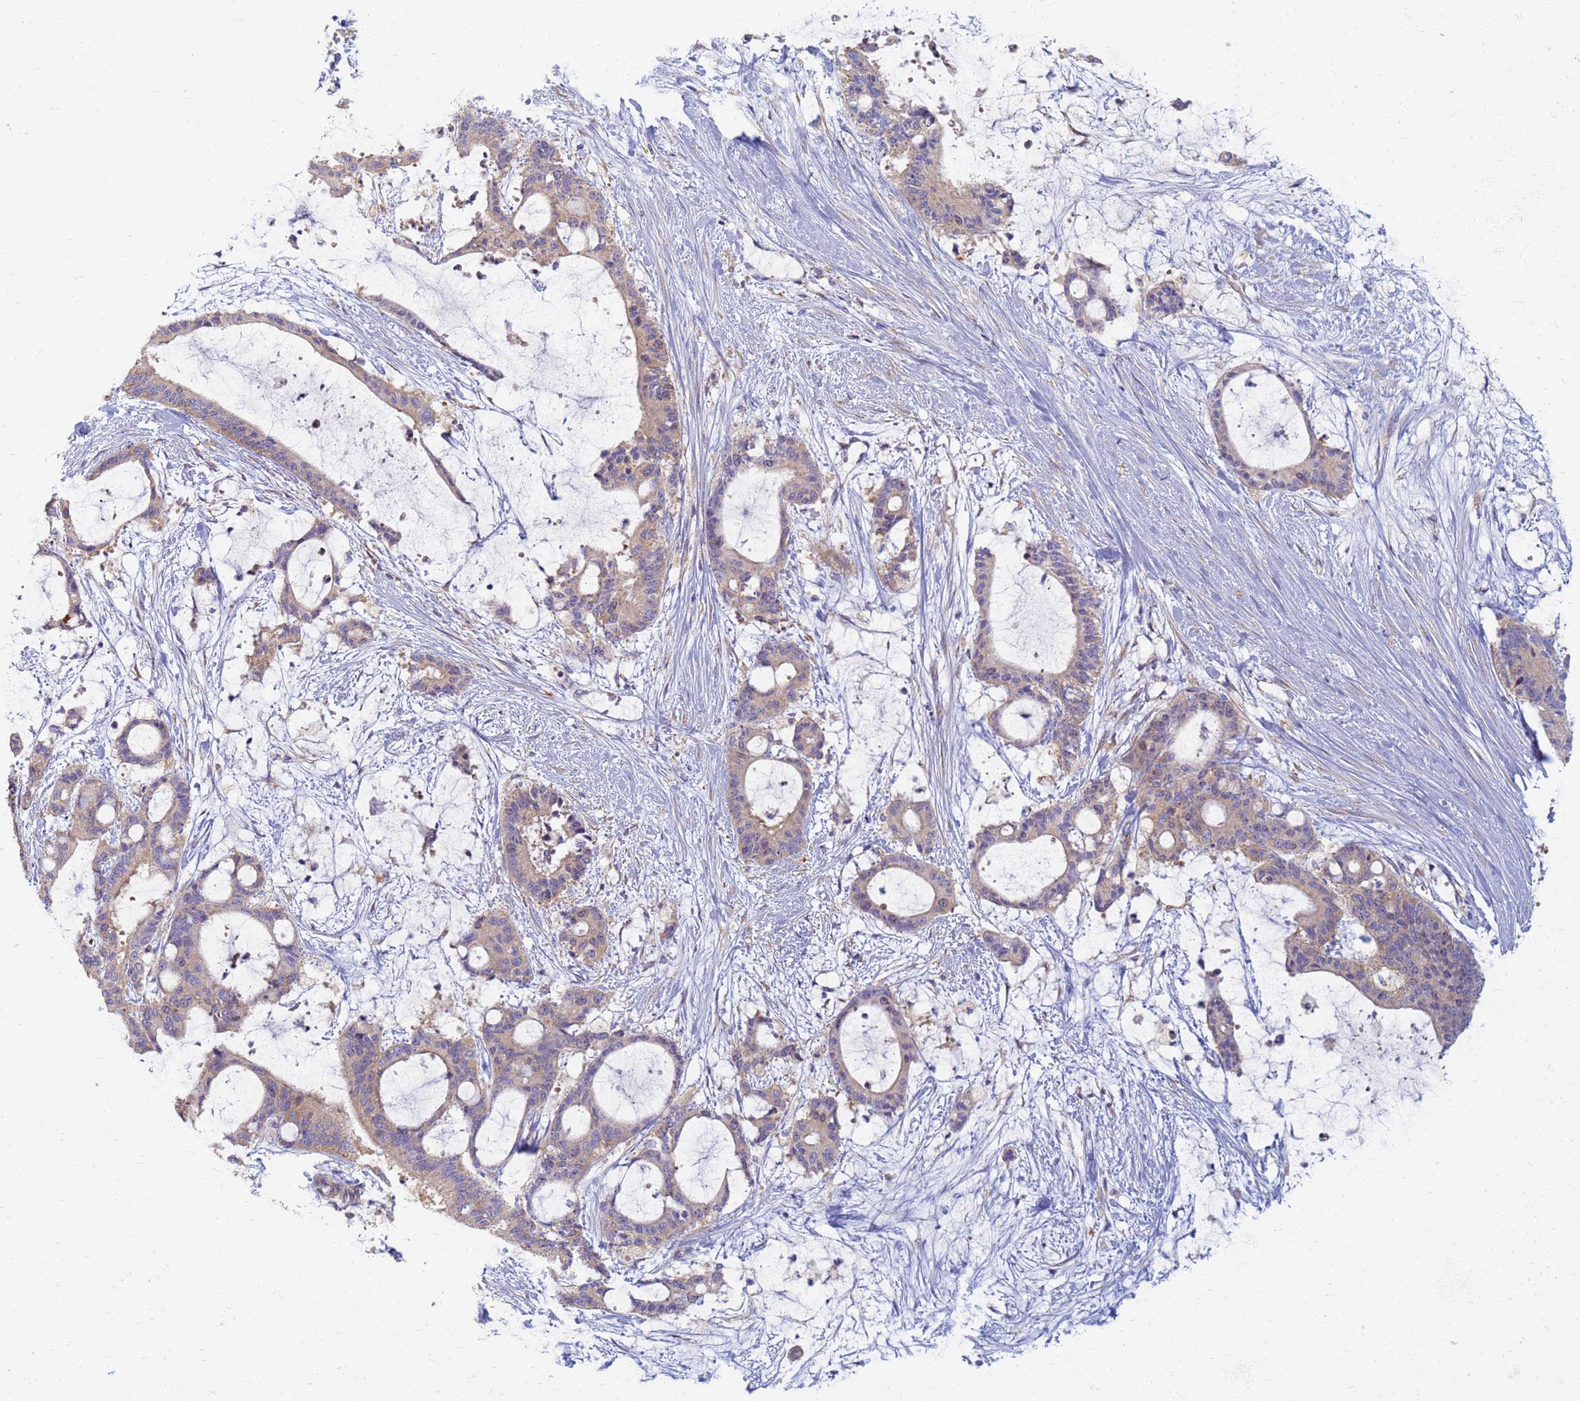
{"staining": {"intensity": "weak", "quantity": ">75%", "location": "cytoplasmic/membranous"}, "tissue": "liver cancer", "cell_type": "Tumor cells", "image_type": "cancer", "snomed": [{"axis": "morphology", "description": "Normal tissue, NOS"}, {"axis": "morphology", "description": "Cholangiocarcinoma"}, {"axis": "topography", "description": "Liver"}, {"axis": "topography", "description": "Peripheral nerve tissue"}], "caption": "Immunohistochemical staining of liver cancer displays weak cytoplasmic/membranous protein positivity in about >75% of tumor cells. The staining is performed using DAB brown chromogen to label protein expression. The nuclei are counter-stained blue using hematoxylin.", "gene": "EEA1", "patient": {"sex": "female", "age": 73}}